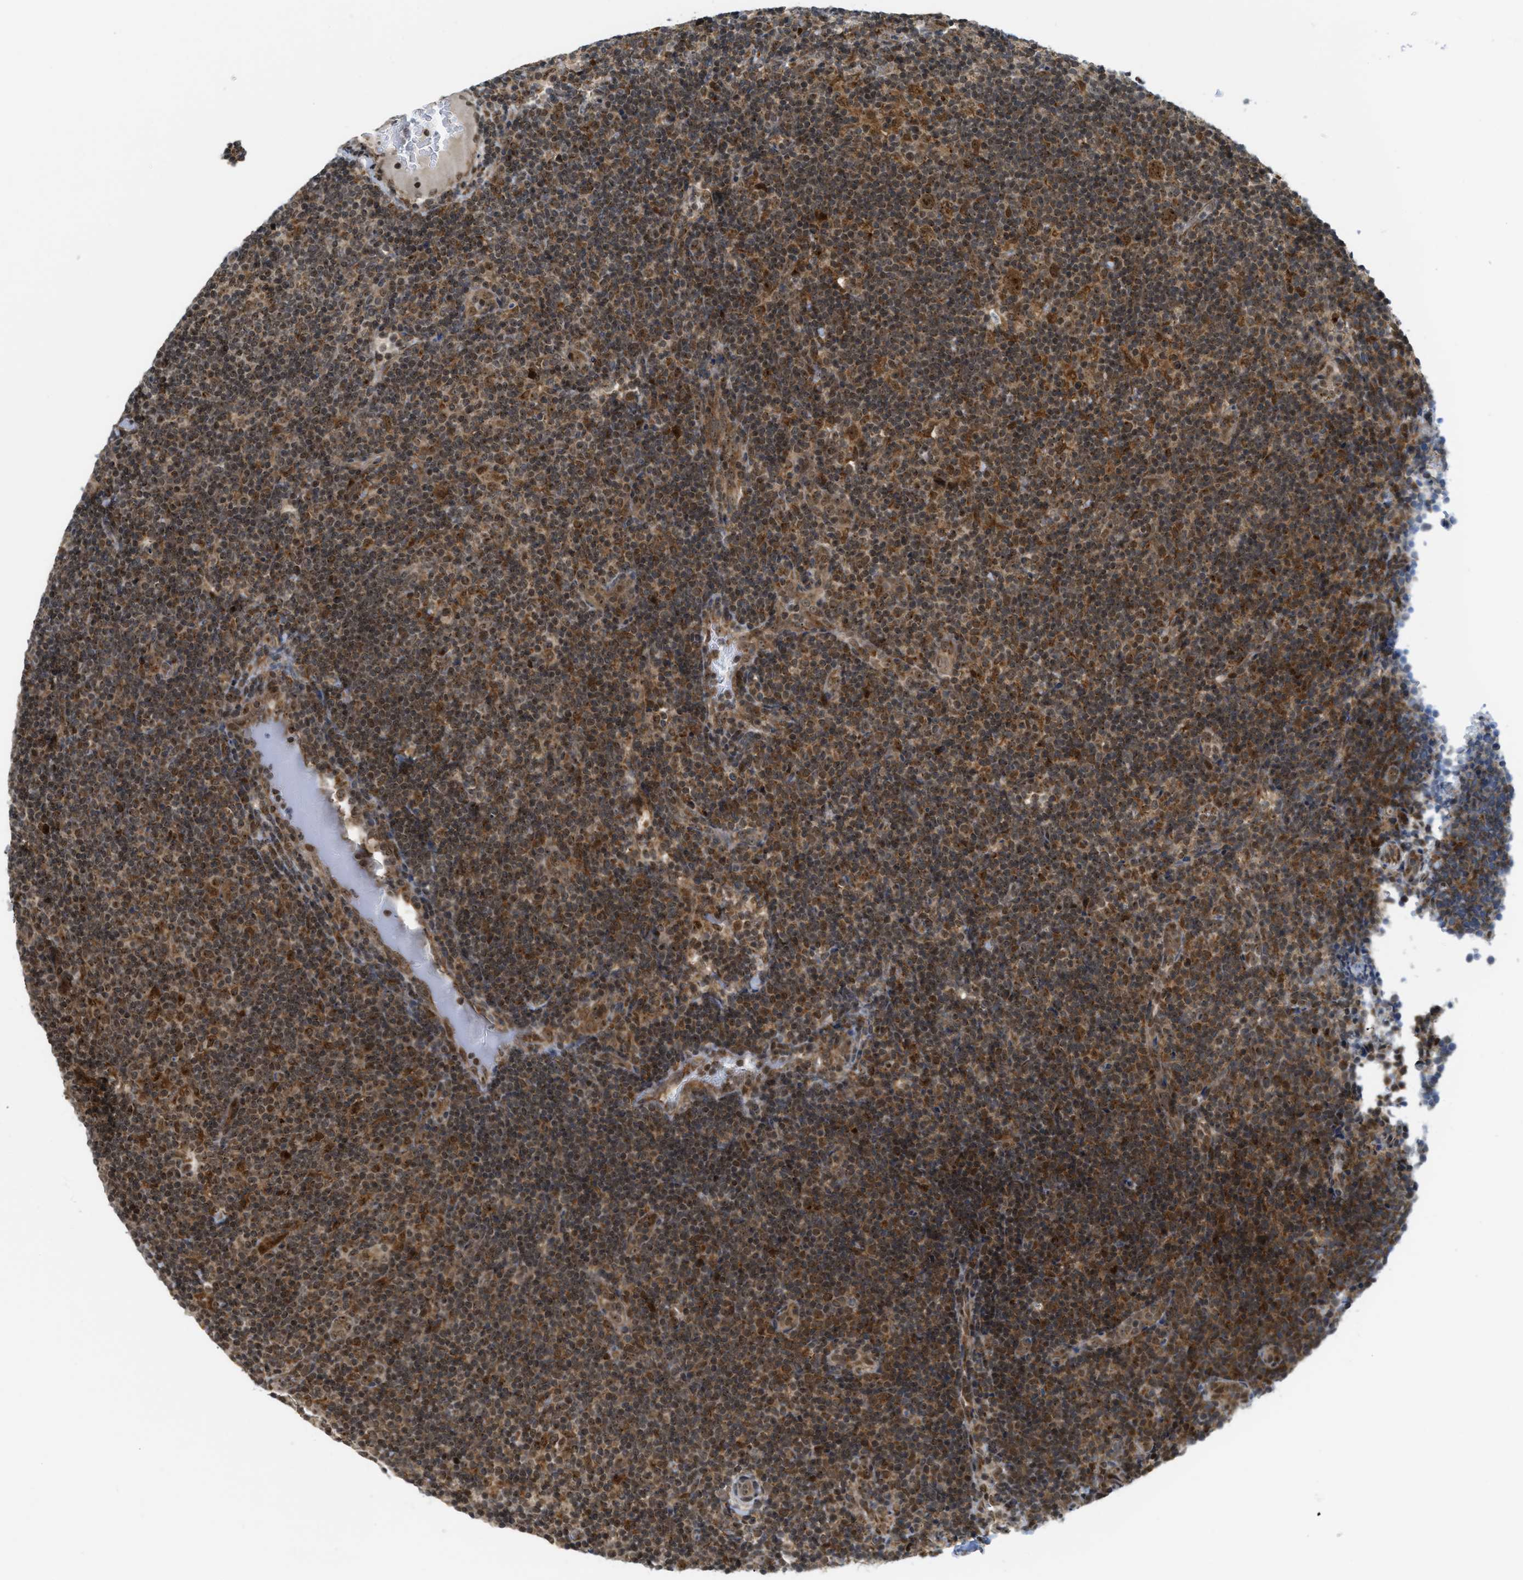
{"staining": {"intensity": "moderate", "quantity": ">75%", "location": "cytoplasmic/membranous,nuclear"}, "tissue": "lymphoma", "cell_type": "Tumor cells", "image_type": "cancer", "snomed": [{"axis": "morphology", "description": "Hodgkin's disease, NOS"}, {"axis": "topography", "description": "Lymph node"}], "caption": "IHC of Hodgkin's disease exhibits medium levels of moderate cytoplasmic/membranous and nuclear positivity in about >75% of tumor cells.", "gene": "TACC1", "patient": {"sex": "female", "age": 57}}